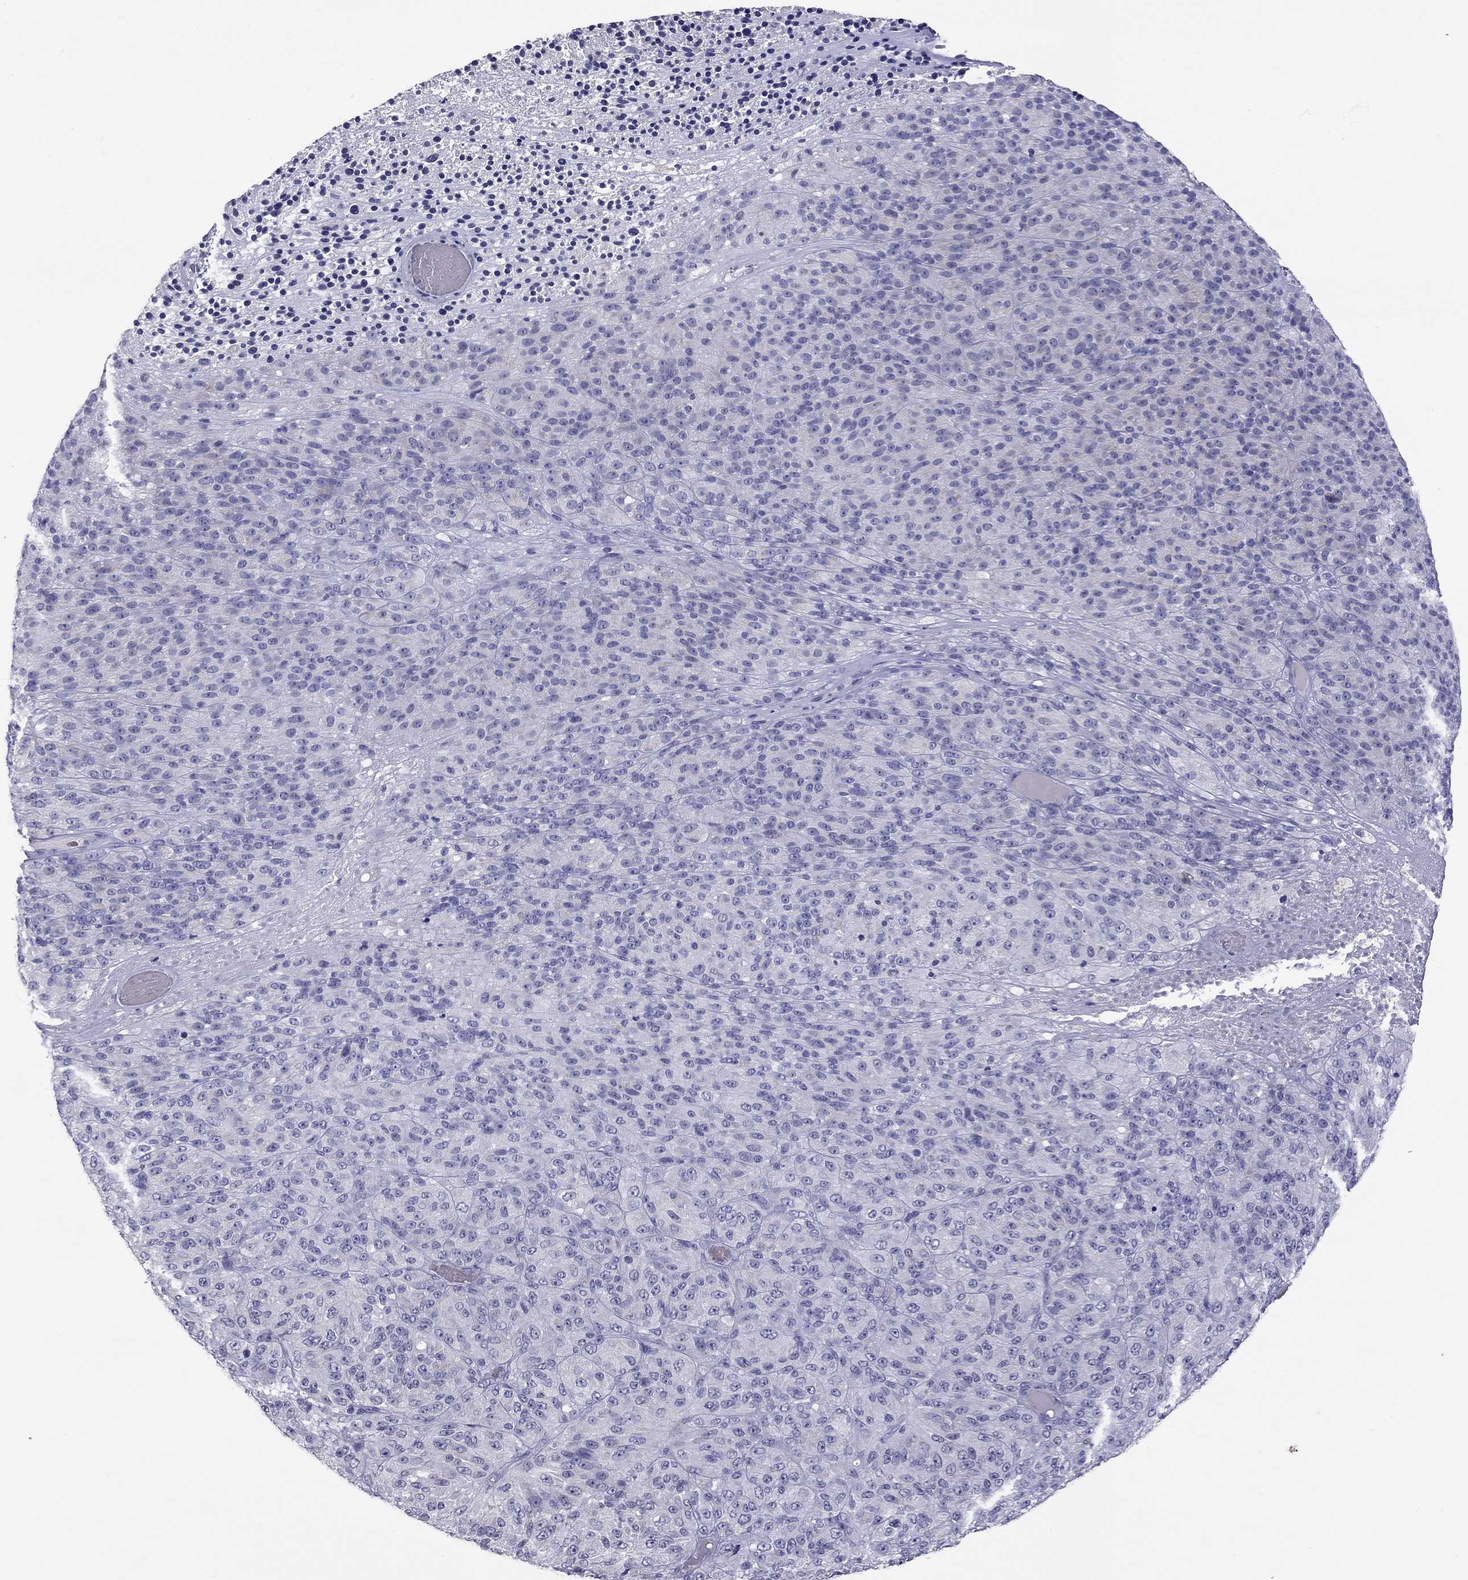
{"staining": {"intensity": "negative", "quantity": "none", "location": "none"}, "tissue": "melanoma", "cell_type": "Tumor cells", "image_type": "cancer", "snomed": [{"axis": "morphology", "description": "Malignant melanoma, Metastatic site"}, {"axis": "topography", "description": "Brain"}], "caption": "Tumor cells show no significant protein staining in malignant melanoma (metastatic site).", "gene": "MUC16", "patient": {"sex": "female", "age": 56}}